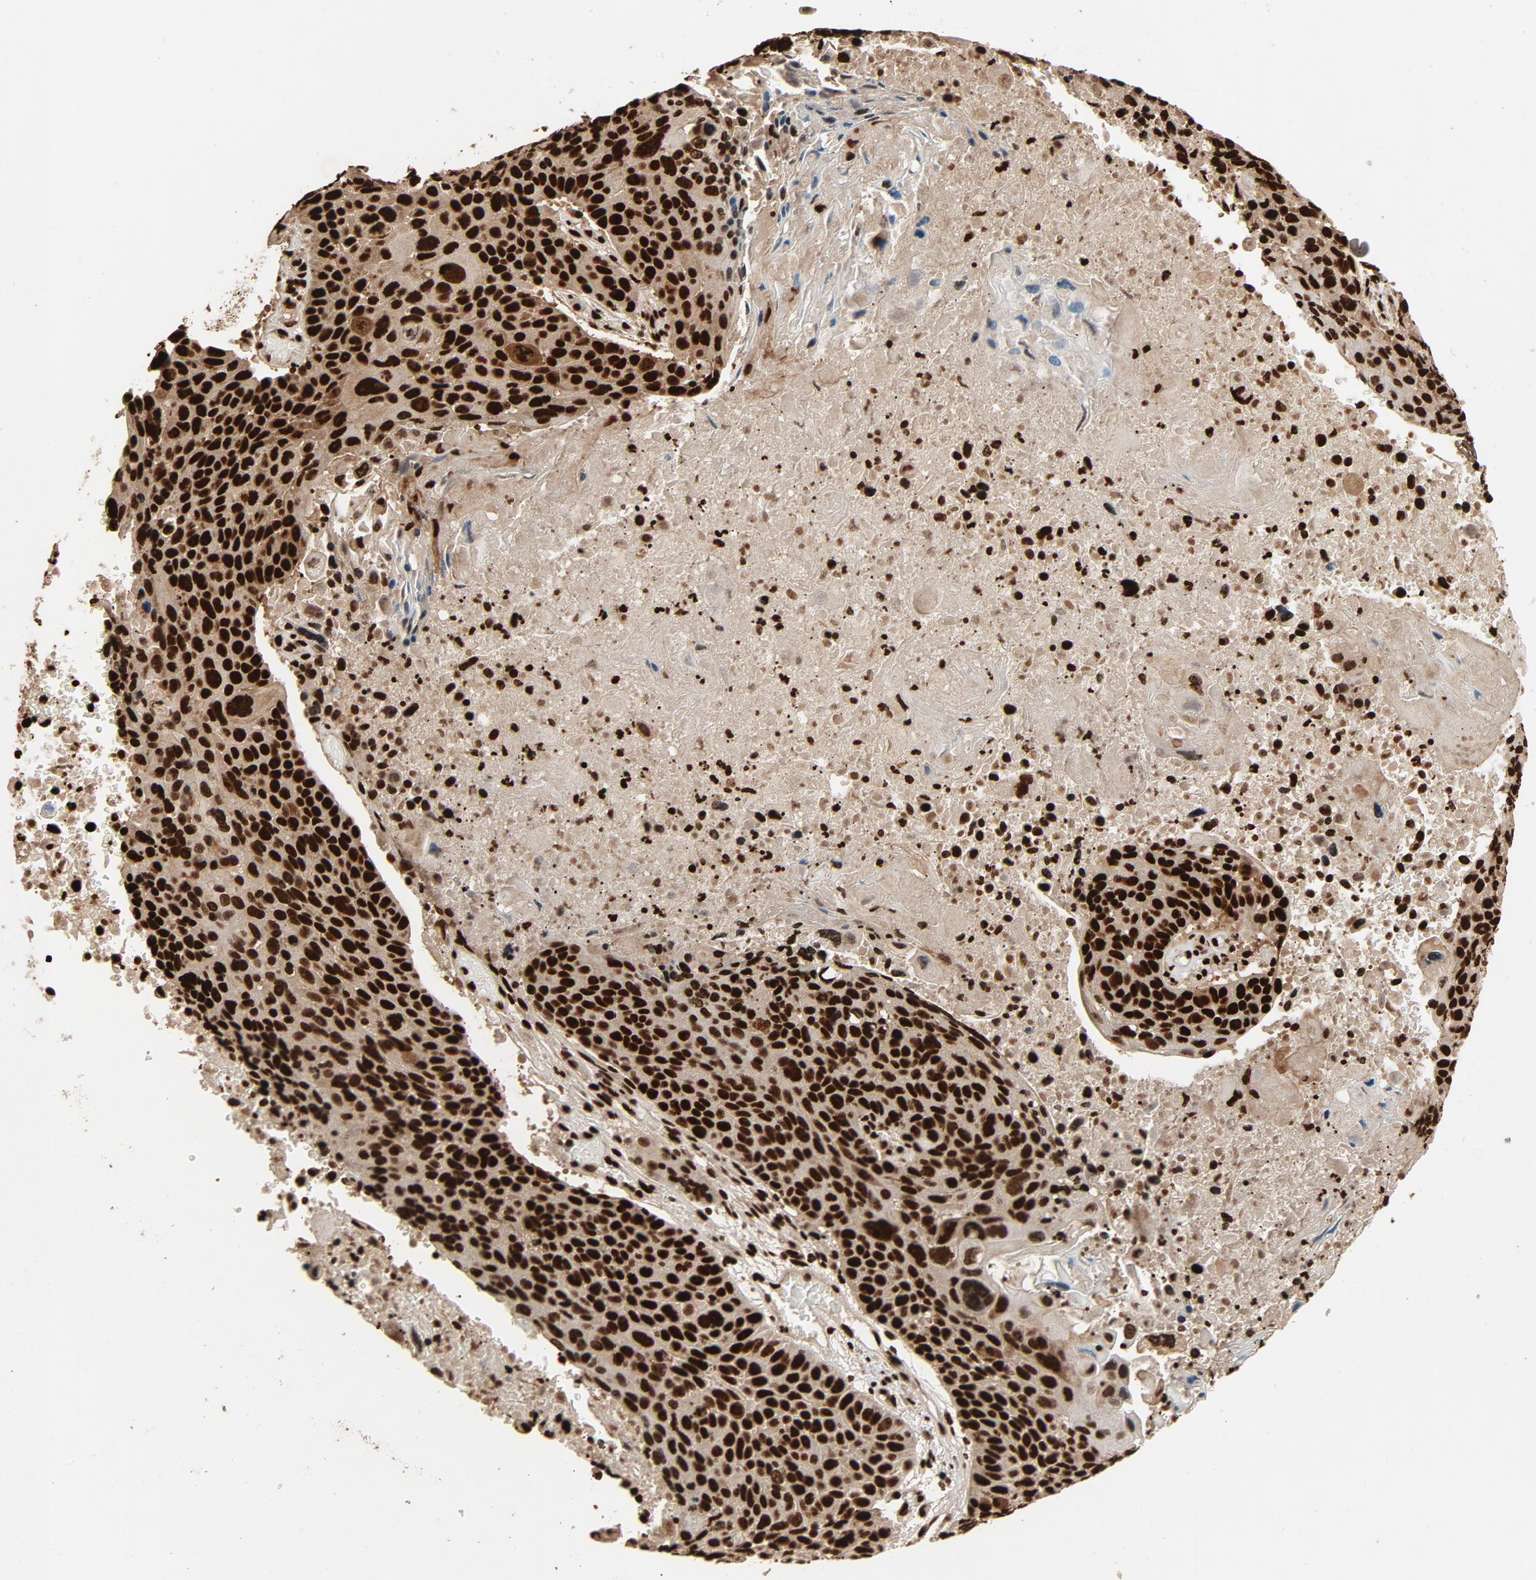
{"staining": {"intensity": "strong", "quantity": ">75%", "location": "nuclear"}, "tissue": "lung cancer", "cell_type": "Tumor cells", "image_type": "cancer", "snomed": [{"axis": "morphology", "description": "Squamous cell carcinoma, NOS"}, {"axis": "topography", "description": "Lung"}], "caption": "The micrograph shows staining of squamous cell carcinoma (lung), revealing strong nuclear protein expression (brown color) within tumor cells. (DAB (3,3'-diaminobenzidine) IHC, brown staining for protein, blue staining for nuclei).", "gene": "TP53BP1", "patient": {"sex": "male", "age": 68}}